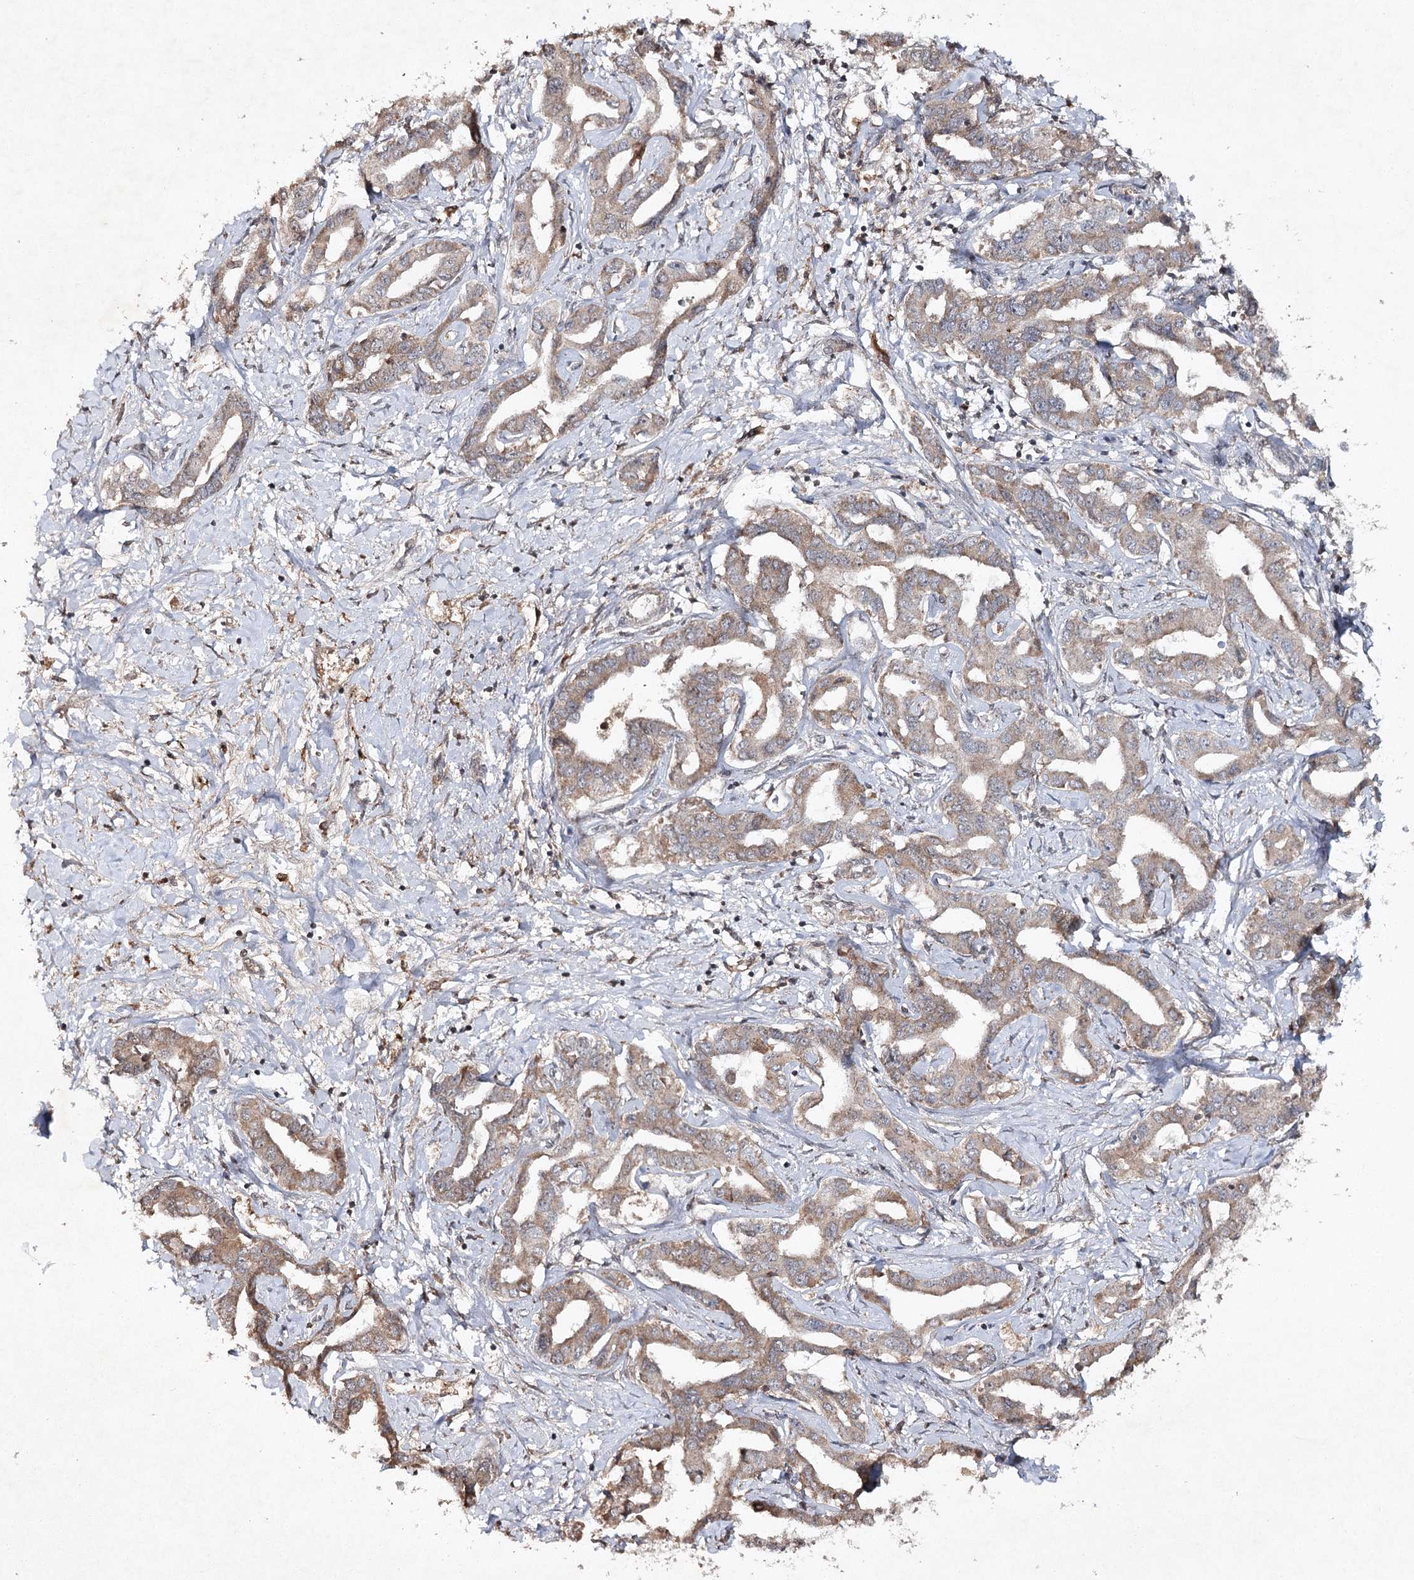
{"staining": {"intensity": "moderate", "quantity": "25%-75%", "location": "cytoplasmic/membranous"}, "tissue": "liver cancer", "cell_type": "Tumor cells", "image_type": "cancer", "snomed": [{"axis": "morphology", "description": "Cholangiocarcinoma"}, {"axis": "topography", "description": "Liver"}], "caption": "High-magnification brightfield microscopy of liver cancer stained with DAB (brown) and counterstained with hematoxylin (blue). tumor cells exhibit moderate cytoplasmic/membranous expression is appreciated in about25%-75% of cells.", "gene": "CYP2B6", "patient": {"sex": "male", "age": 59}}